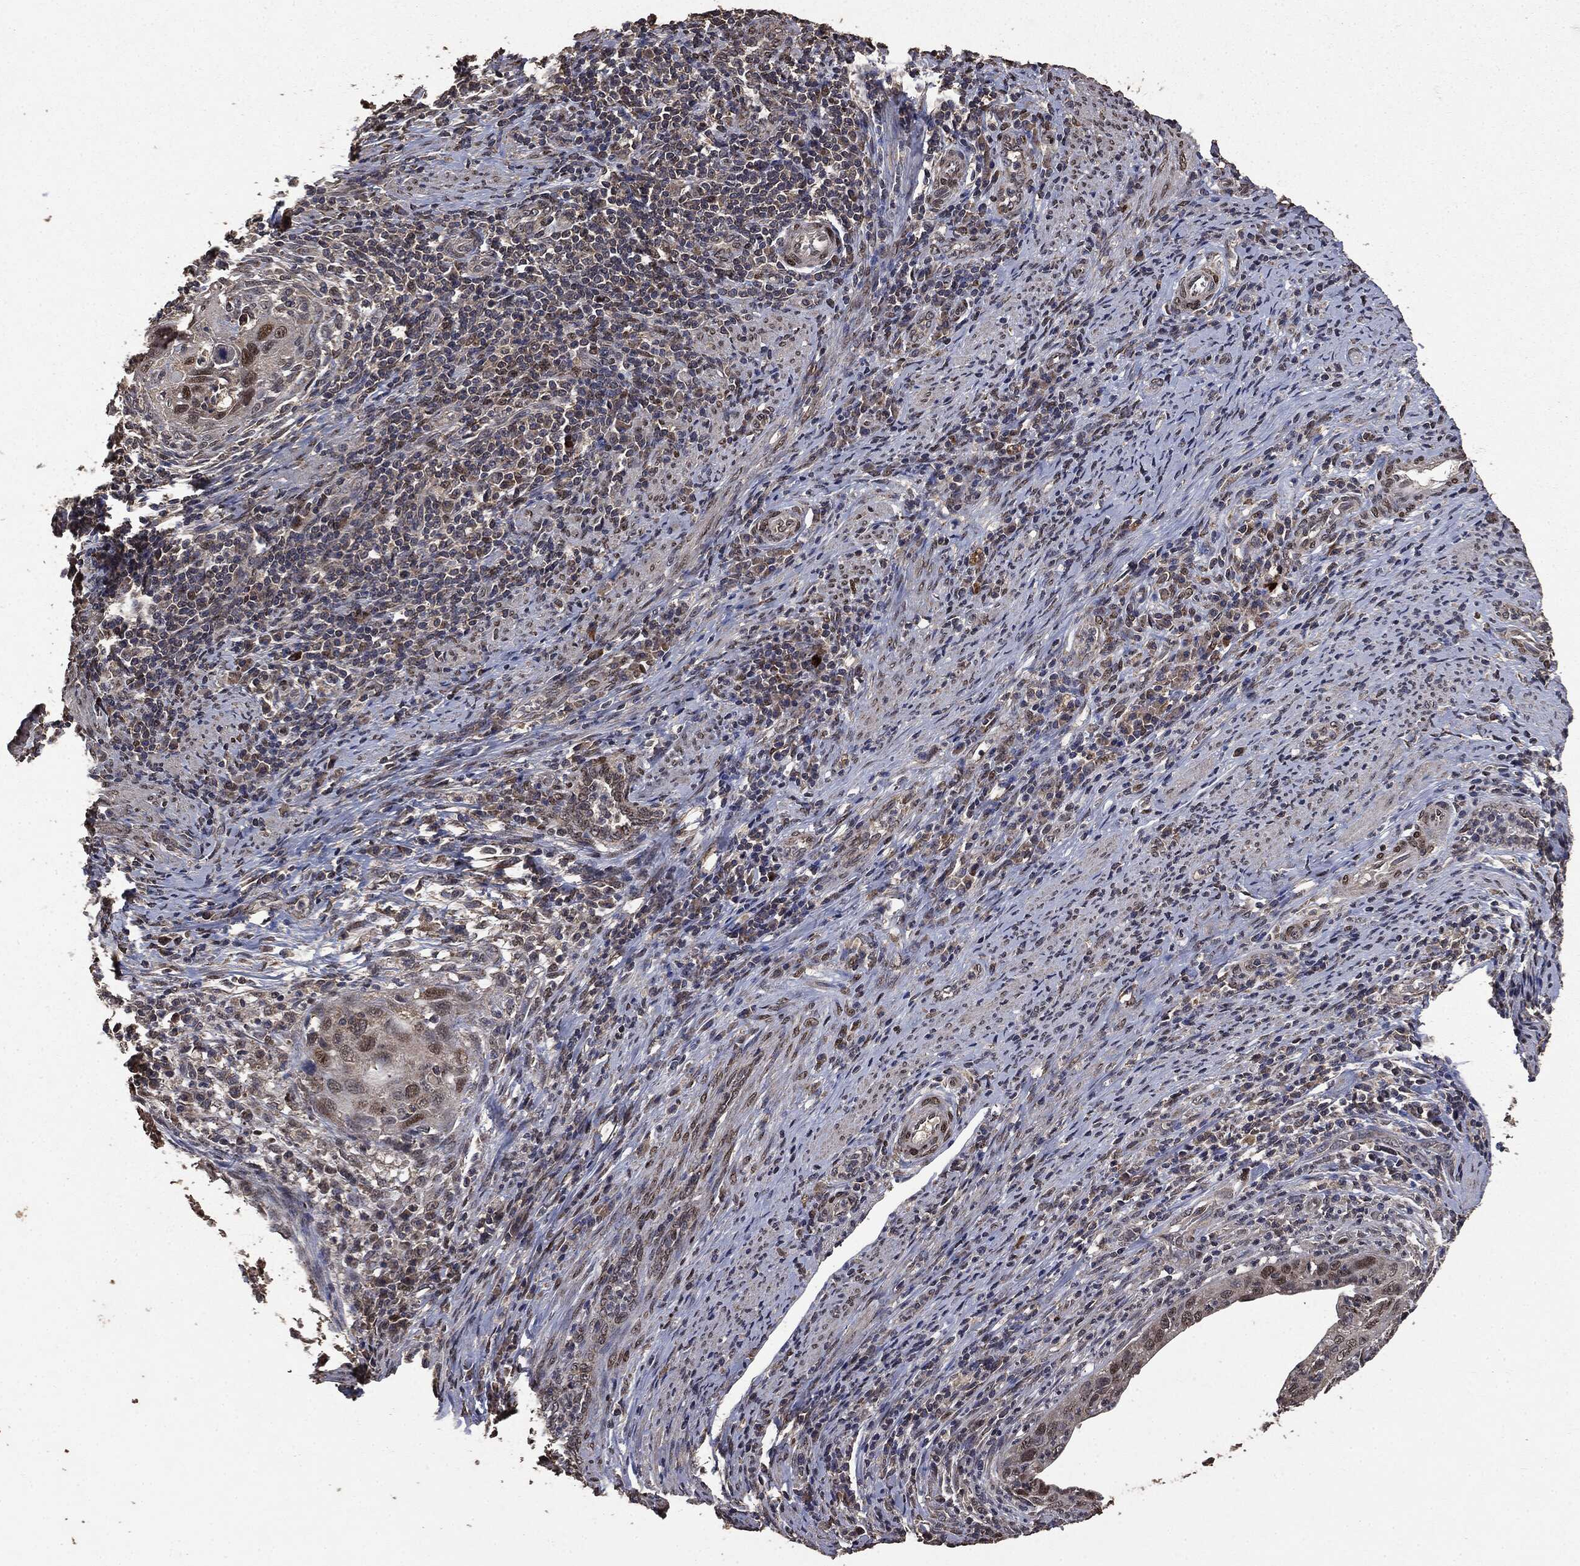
{"staining": {"intensity": "moderate", "quantity": "25%-75%", "location": "nuclear"}, "tissue": "cervical cancer", "cell_type": "Tumor cells", "image_type": "cancer", "snomed": [{"axis": "morphology", "description": "Squamous cell carcinoma, NOS"}, {"axis": "topography", "description": "Cervix"}], "caption": "Protein analysis of cervical cancer (squamous cell carcinoma) tissue exhibits moderate nuclear expression in approximately 25%-75% of tumor cells.", "gene": "PPP6R2", "patient": {"sex": "female", "age": 26}}